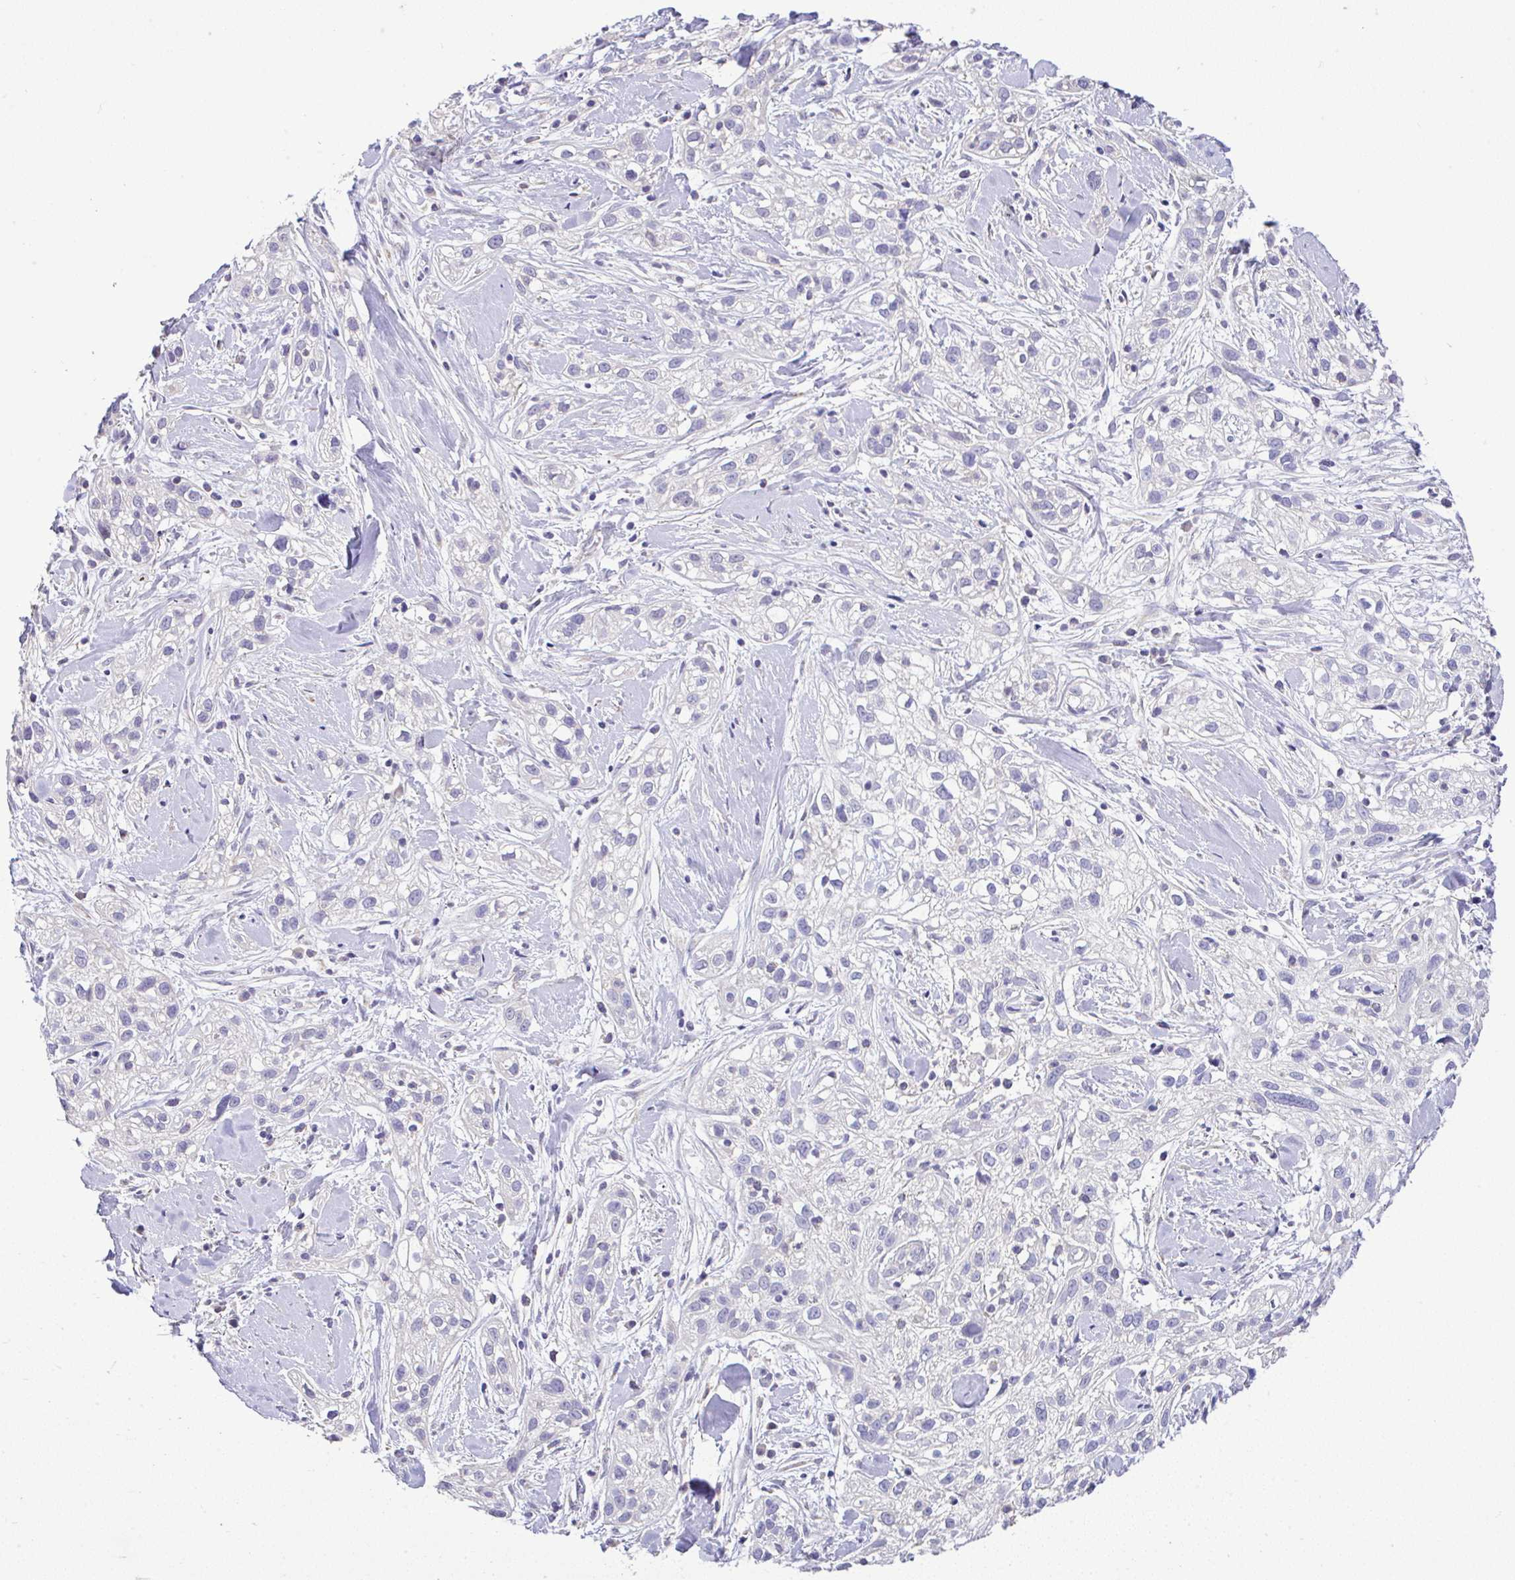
{"staining": {"intensity": "negative", "quantity": "none", "location": "none"}, "tissue": "skin cancer", "cell_type": "Tumor cells", "image_type": "cancer", "snomed": [{"axis": "morphology", "description": "Squamous cell carcinoma, NOS"}, {"axis": "topography", "description": "Skin"}], "caption": "Tumor cells are negative for protein expression in human squamous cell carcinoma (skin).", "gene": "CTU1", "patient": {"sex": "male", "age": 82}}